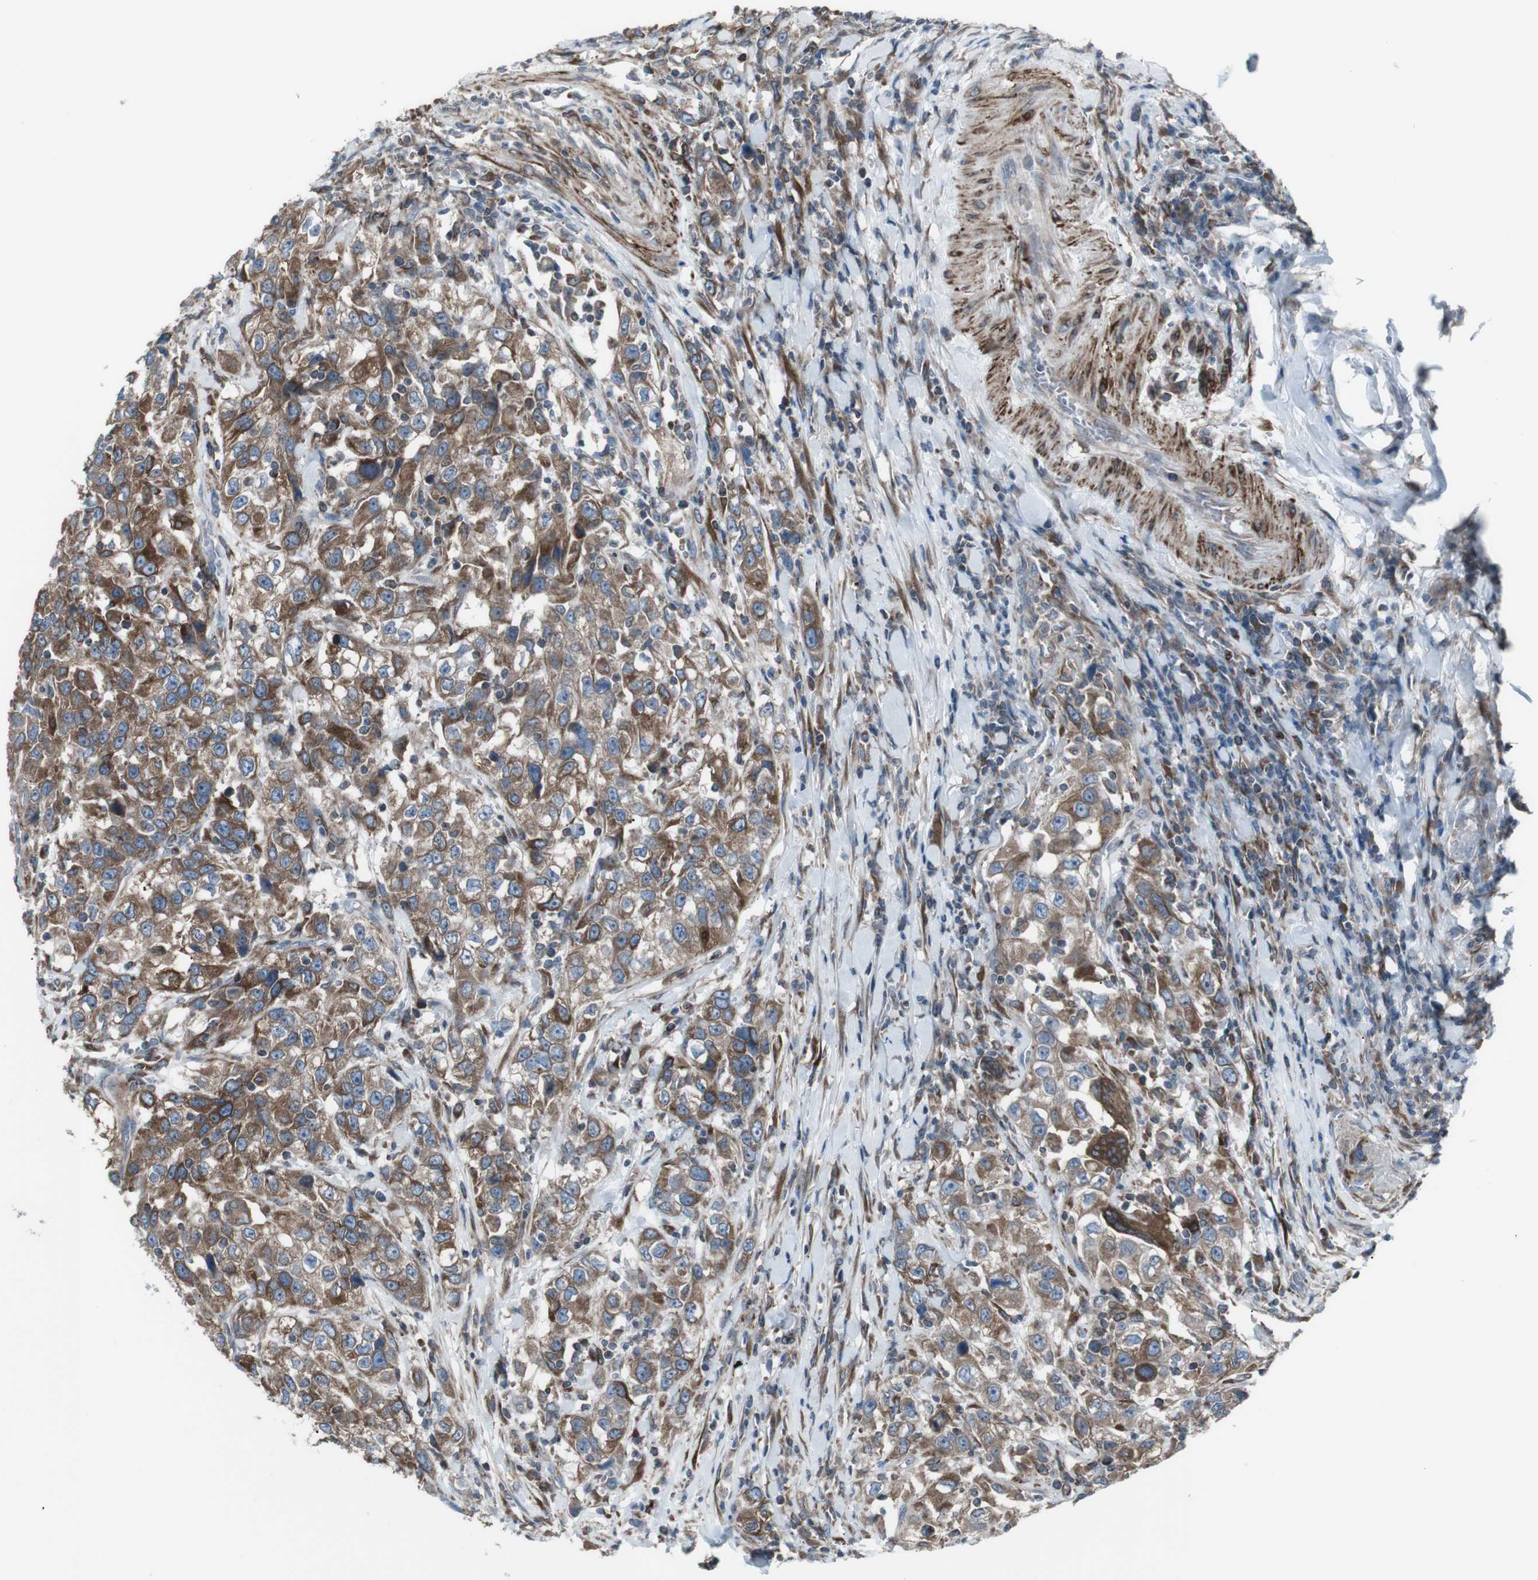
{"staining": {"intensity": "moderate", "quantity": ">75%", "location": "cytoplasmic/membranous"}, "tissue": "urothelial cancer", "cell_type": "Tumor cells", "image_type": "cancer", "snomed": [{"axis": "morphology", "description": "Urothelial carcinoma, High grade"}, {"axis": "topography", "description": "Urinary bladder"}], "caption": "A brown stain labels moderate cytoplasmic/membranous expression of a protein in human urothelial cancer tumor cells. (DAB (3,3'-diaminobenzidine) IHC with brightfield microscopy, high magnification).", "gene": "LNPK", "patient": {"sex": "female", "age": 80}}